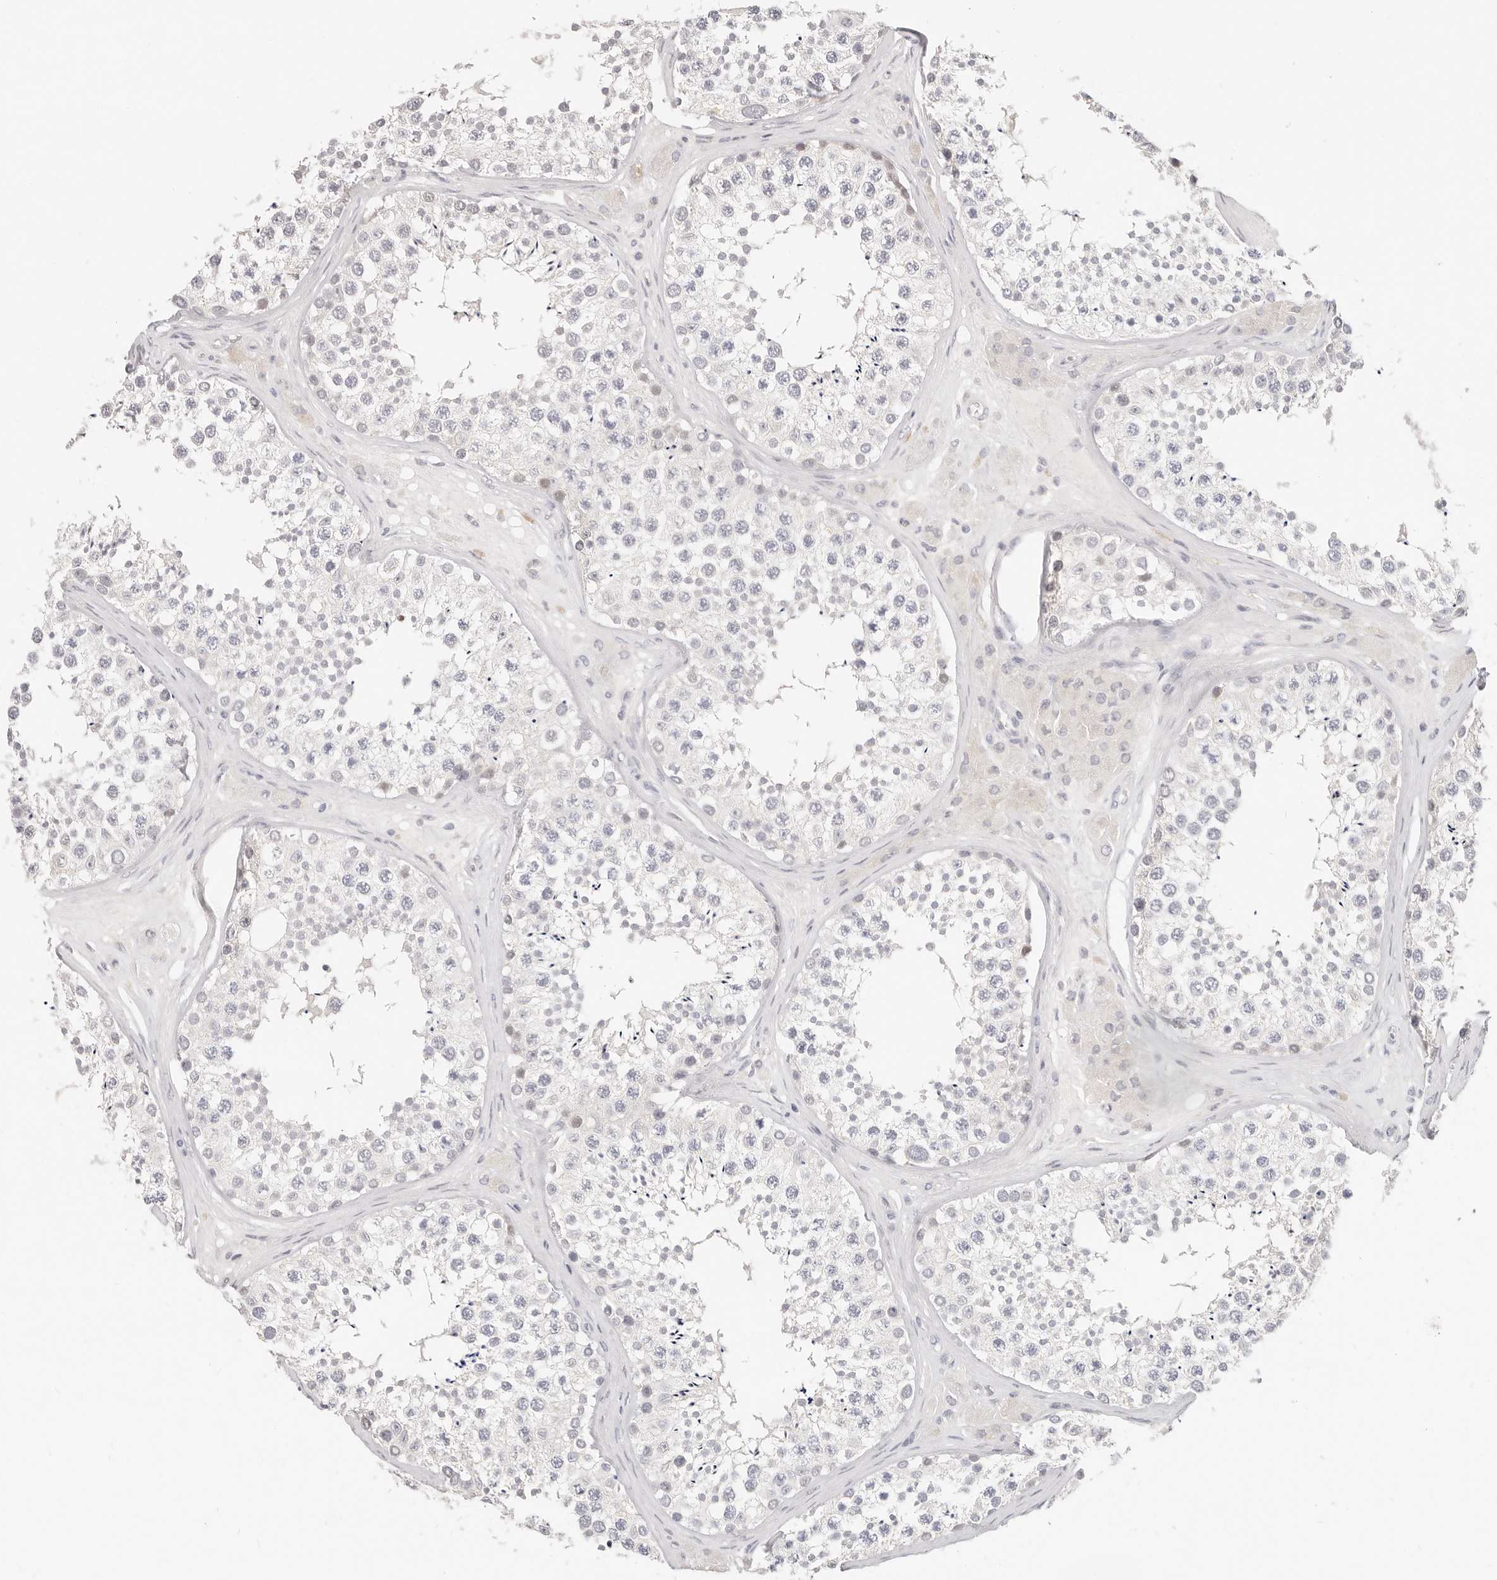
{"staining": {"intensity": "negative", "quantity": "none", "location": "none"}, "tissue": "testis", "cell_type": "Cells in seminiferous ducts", "image_type": "normal", "snomed": [{"axis": "morphology", "description": "Normal tissue, NOS"}, {"axis": "topography", "description": "Testis"}], "caption": "The photomicrograph shows no staining of cells in seminiferous ducts in normal testis. The staining is performed using DAB (3,3'-diaminobenzidine) brown chromogen with nuclei counter-stained in using hematoxylin.", "gene": "ASCL1", "patient": {"sex": "male", "age": 46}}